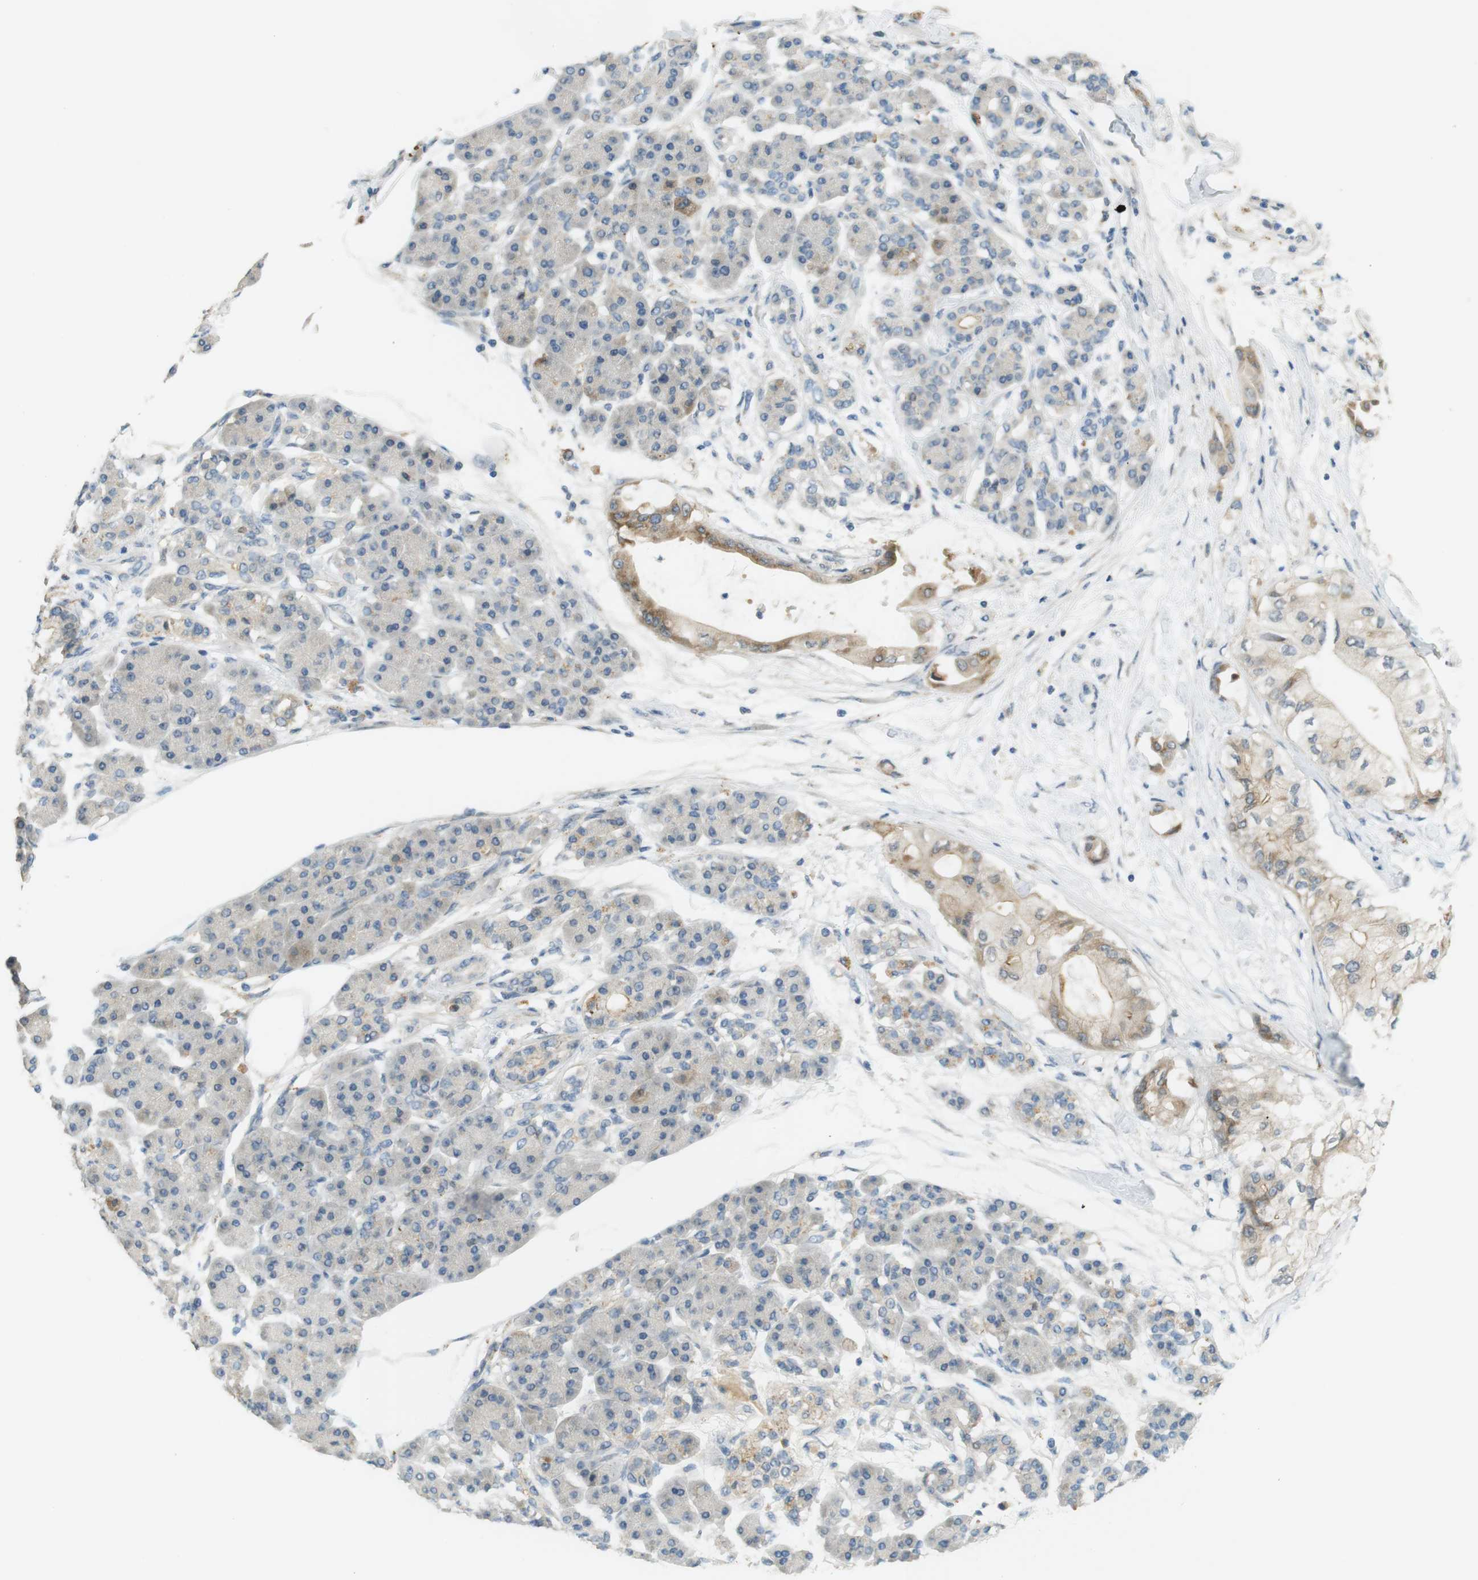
{"staining": {"intensity": "moderate", "quantity": "<25%", "location": "cytoplasmic/membranous"}, "tissue": "pancreatic cancer", "cell_type": "Tumor cells", "image_type": "cancer", "snomed": [{"axis": "morphology", "description": "Adenocarcinoma, NOS"}, {"axis": "morphology", "description": "Adenocarcinoma, metastatic, NOS"}, {"axis": "topography", "description": "Lymph node"}, {"axis": "topography", "description": "Pancreas"}, {"axis": "topography", "description": "Duodenum"}], "caption": "A photomicrograph showing moderate cytoplasmic/membranous expression in about <25% of tumor cells in pancreatic cancer (metastatic adenocarcinoma), as visualized by brown immunohistochemical staining.", "gene": "UGT8", "patient": {"sex": "female", "age": 64}}